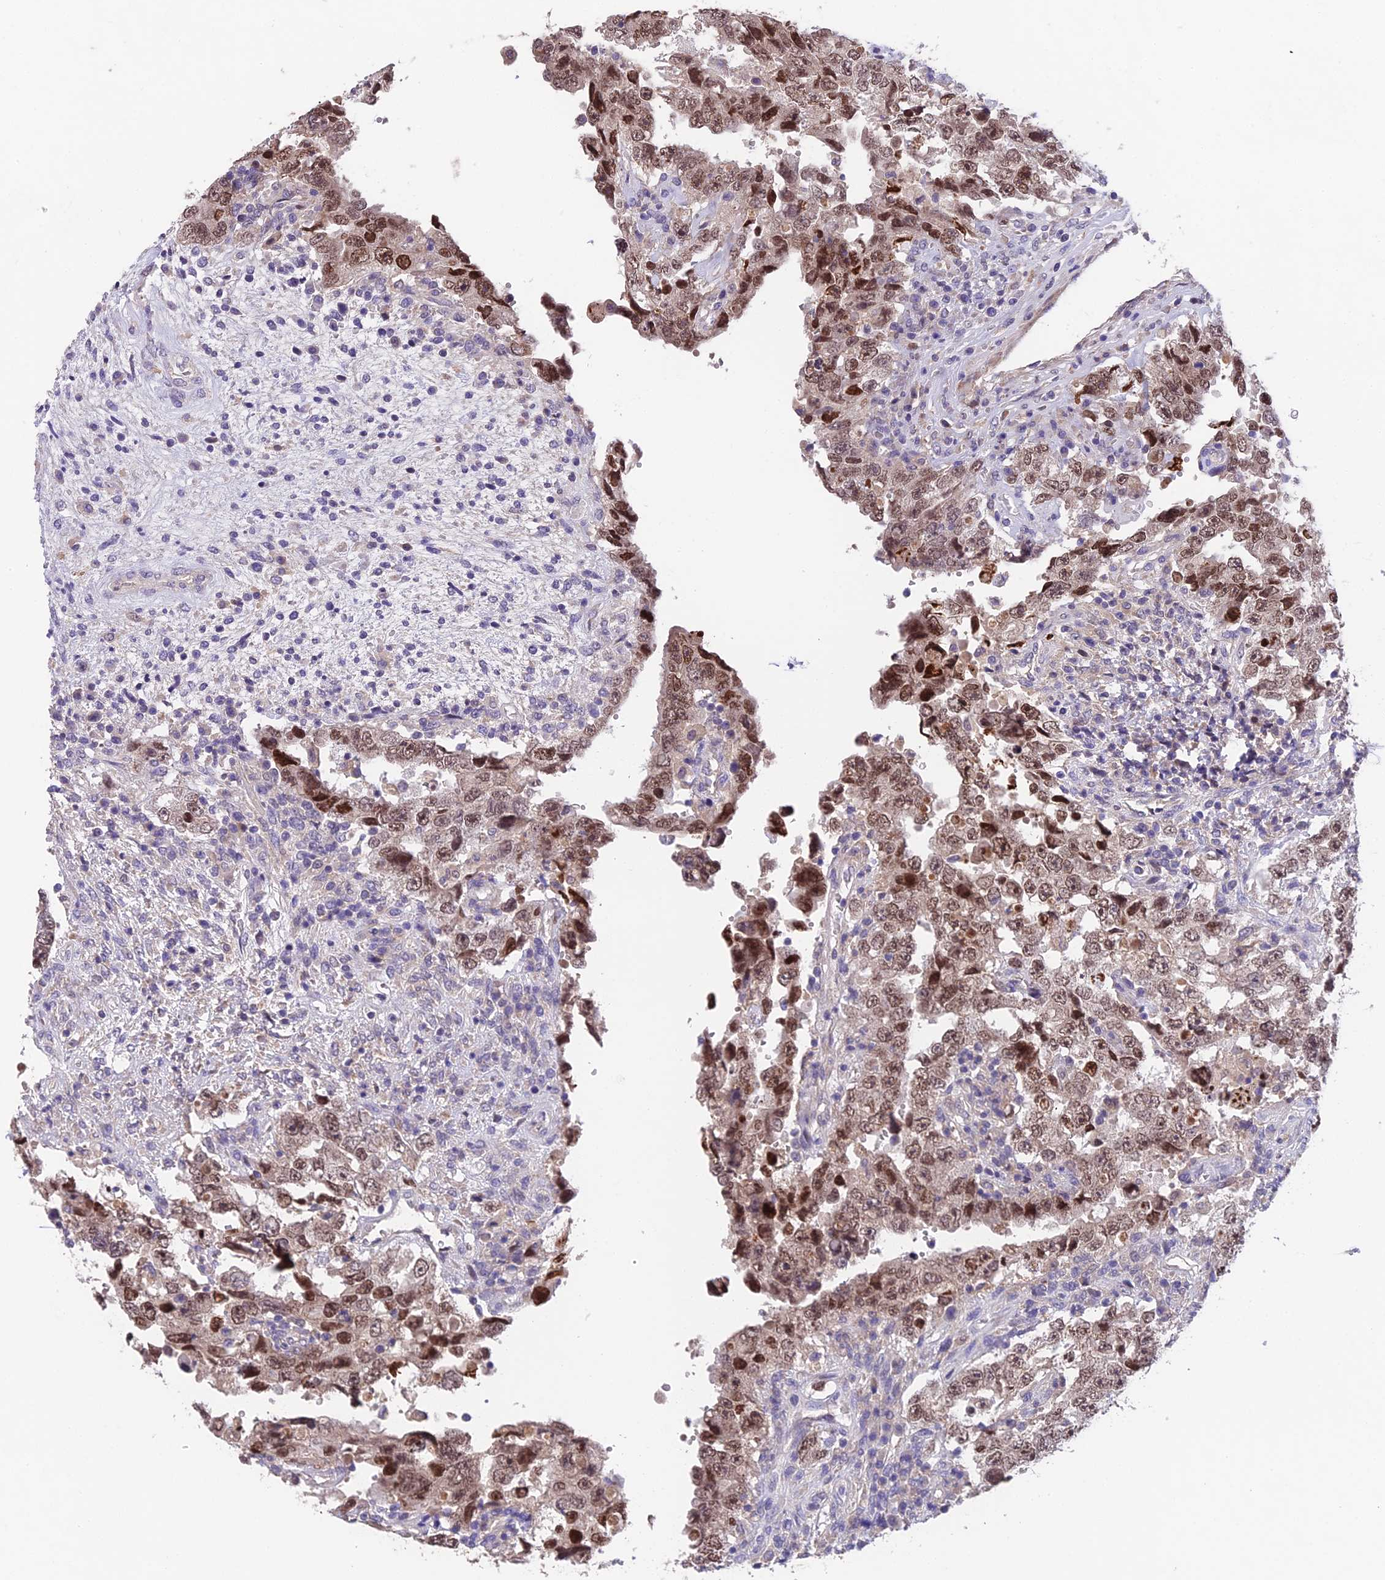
{"staining": {"intensity": "moderate", "quantity": ">75%", "location": "nuclear"}, "tissue": "testis cancer", "cell_type": "Tumor cells", "image_type": "cancer", "snomed": [{"axis": "morphology", "description": "Carcinoma, Embryonal, NOS"}, {"axis": "topography", "description": "Testis"}], "caption": "A micrograph of testis cancer stained for a protein shows moderate nuclear brown staining in tumor cells.", "gene": "PUS10", "patient": {"sex": "male", "age": 26}}